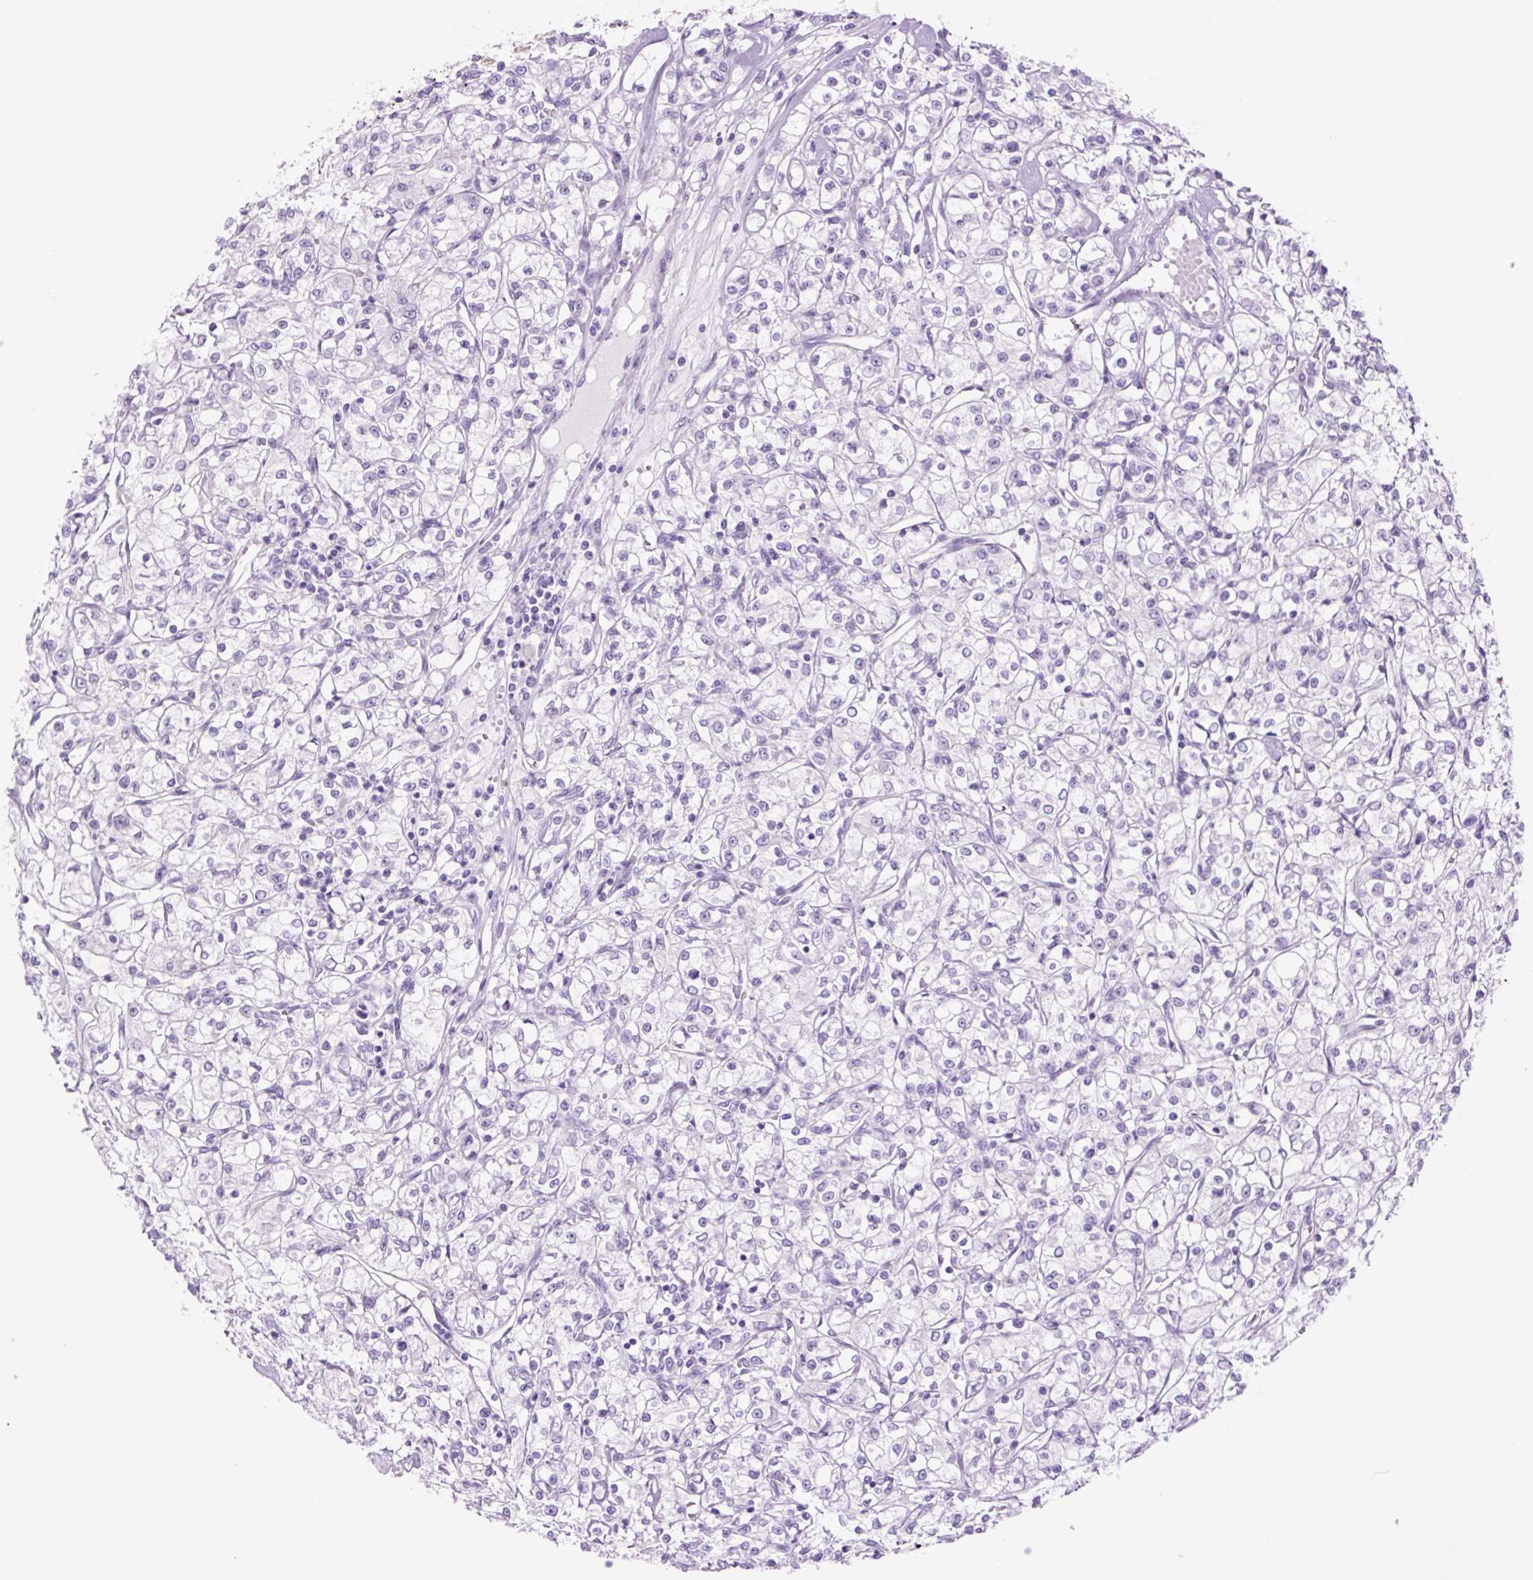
{"staining": {"intensity": "negative", "quantity": "none", "location": "none"}, "tissue": "renal cancer", "cell_type": "Tumor cells", "image_type": "cancer", "snomed": [{"axis": "morphology", "description": "Adenocarcinoma, NOS"}, {"axis": "topography", "description": "Kidney"}], "caption": "Tumor cells show no significant expression in renal cancer.", "gene": "TFF2", "patient": {"sex": "female", "age": 59}}